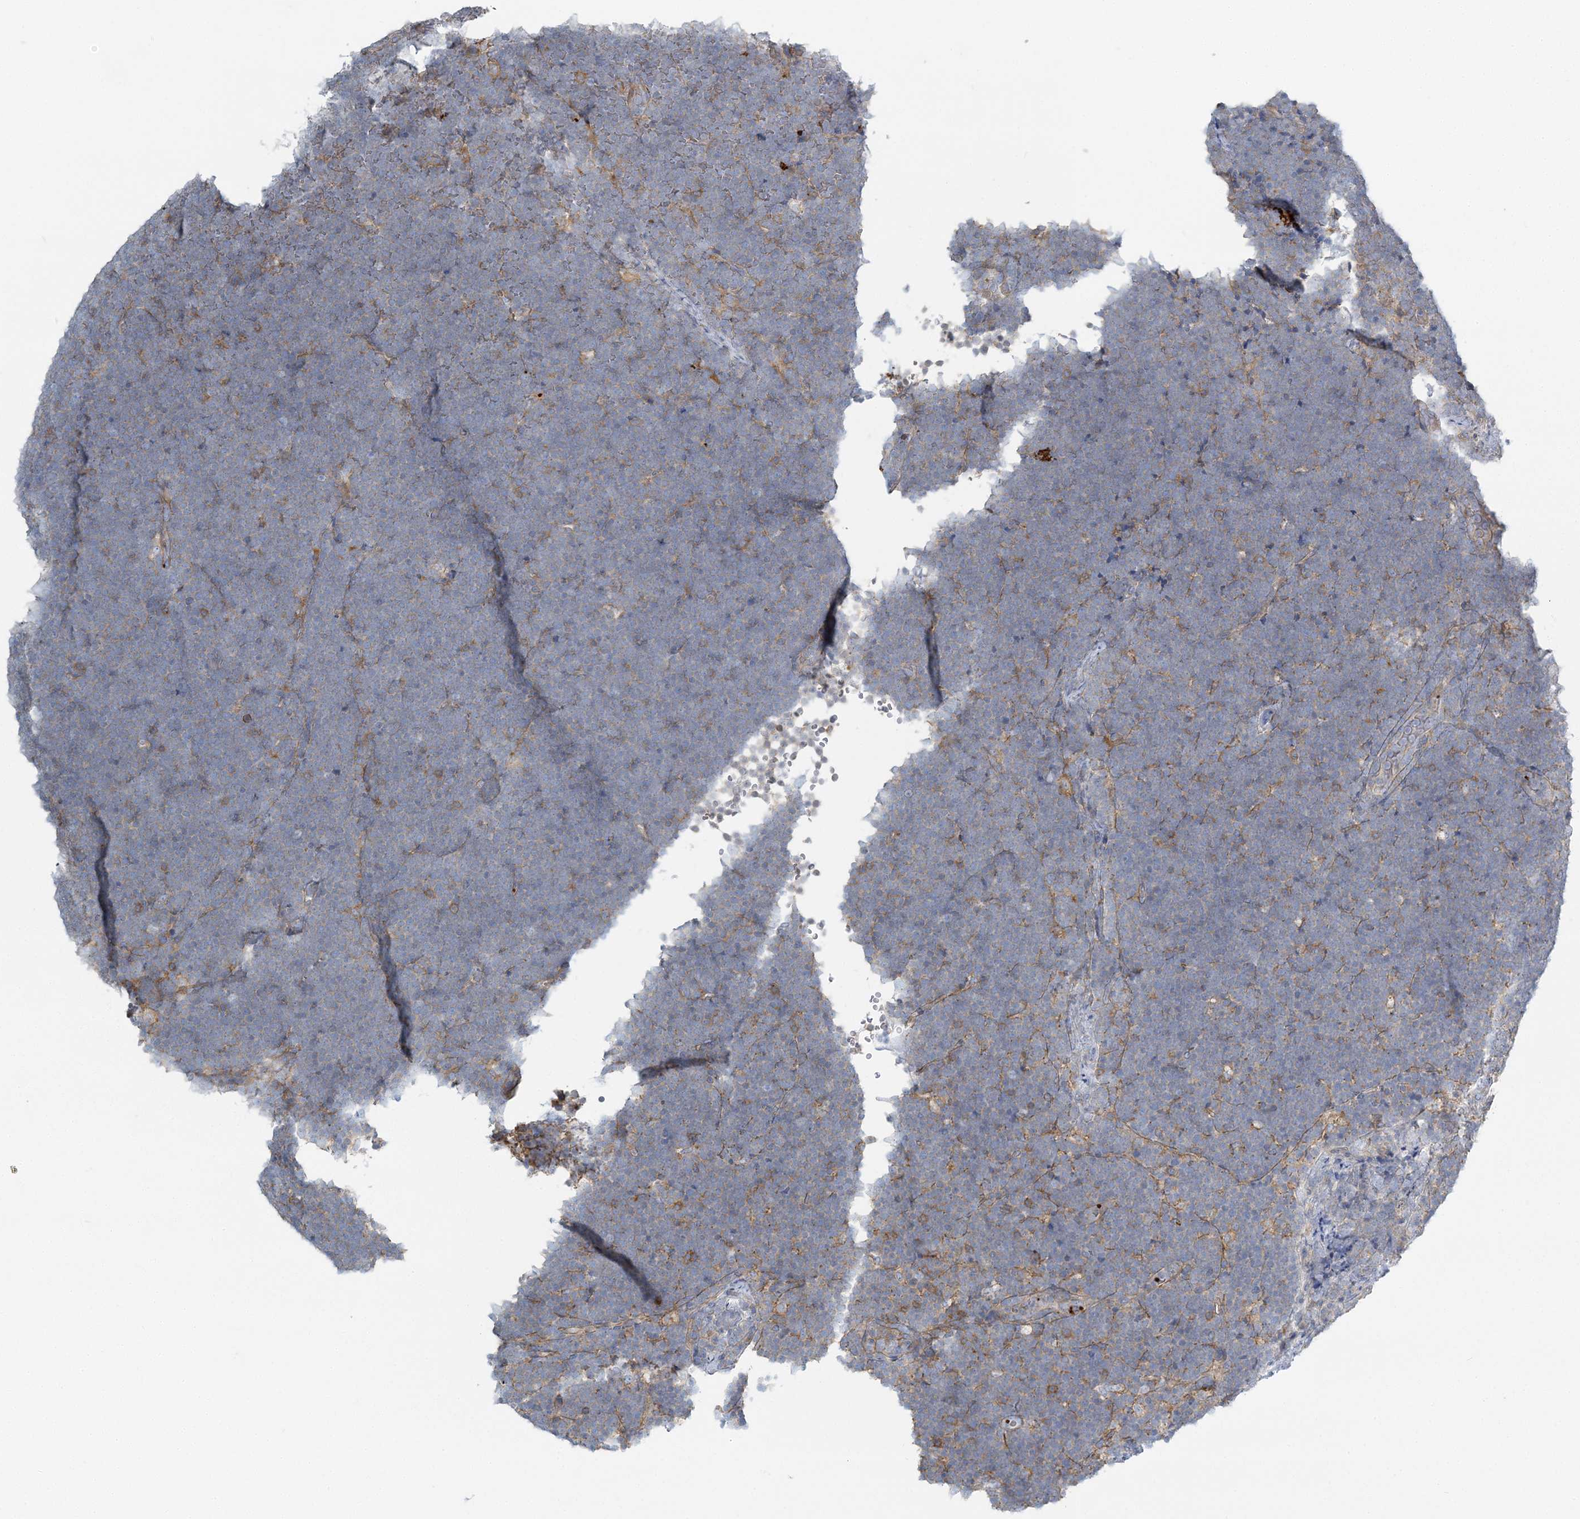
{"staining": {"intensity": "negative", "quantity": "none", "location": "none"}, "tissue": "lymphoma", "cell_type": "Tumor cells", "image_type": "cancer", "snomed": [{"axis": "morphology", "description": "Malignant lymphoma, non-Hodgkin's type, High grade"}, {"axis": "topography", "description": "Lymph node"}], "caption": "Photomicrograph shows no protein expression in tumor cells of high-grade malignant lymphoma, non-Hodgkin's type tissue.", "gene": "CUEDC2", "patient": {"sex": "male", "age": 13}}